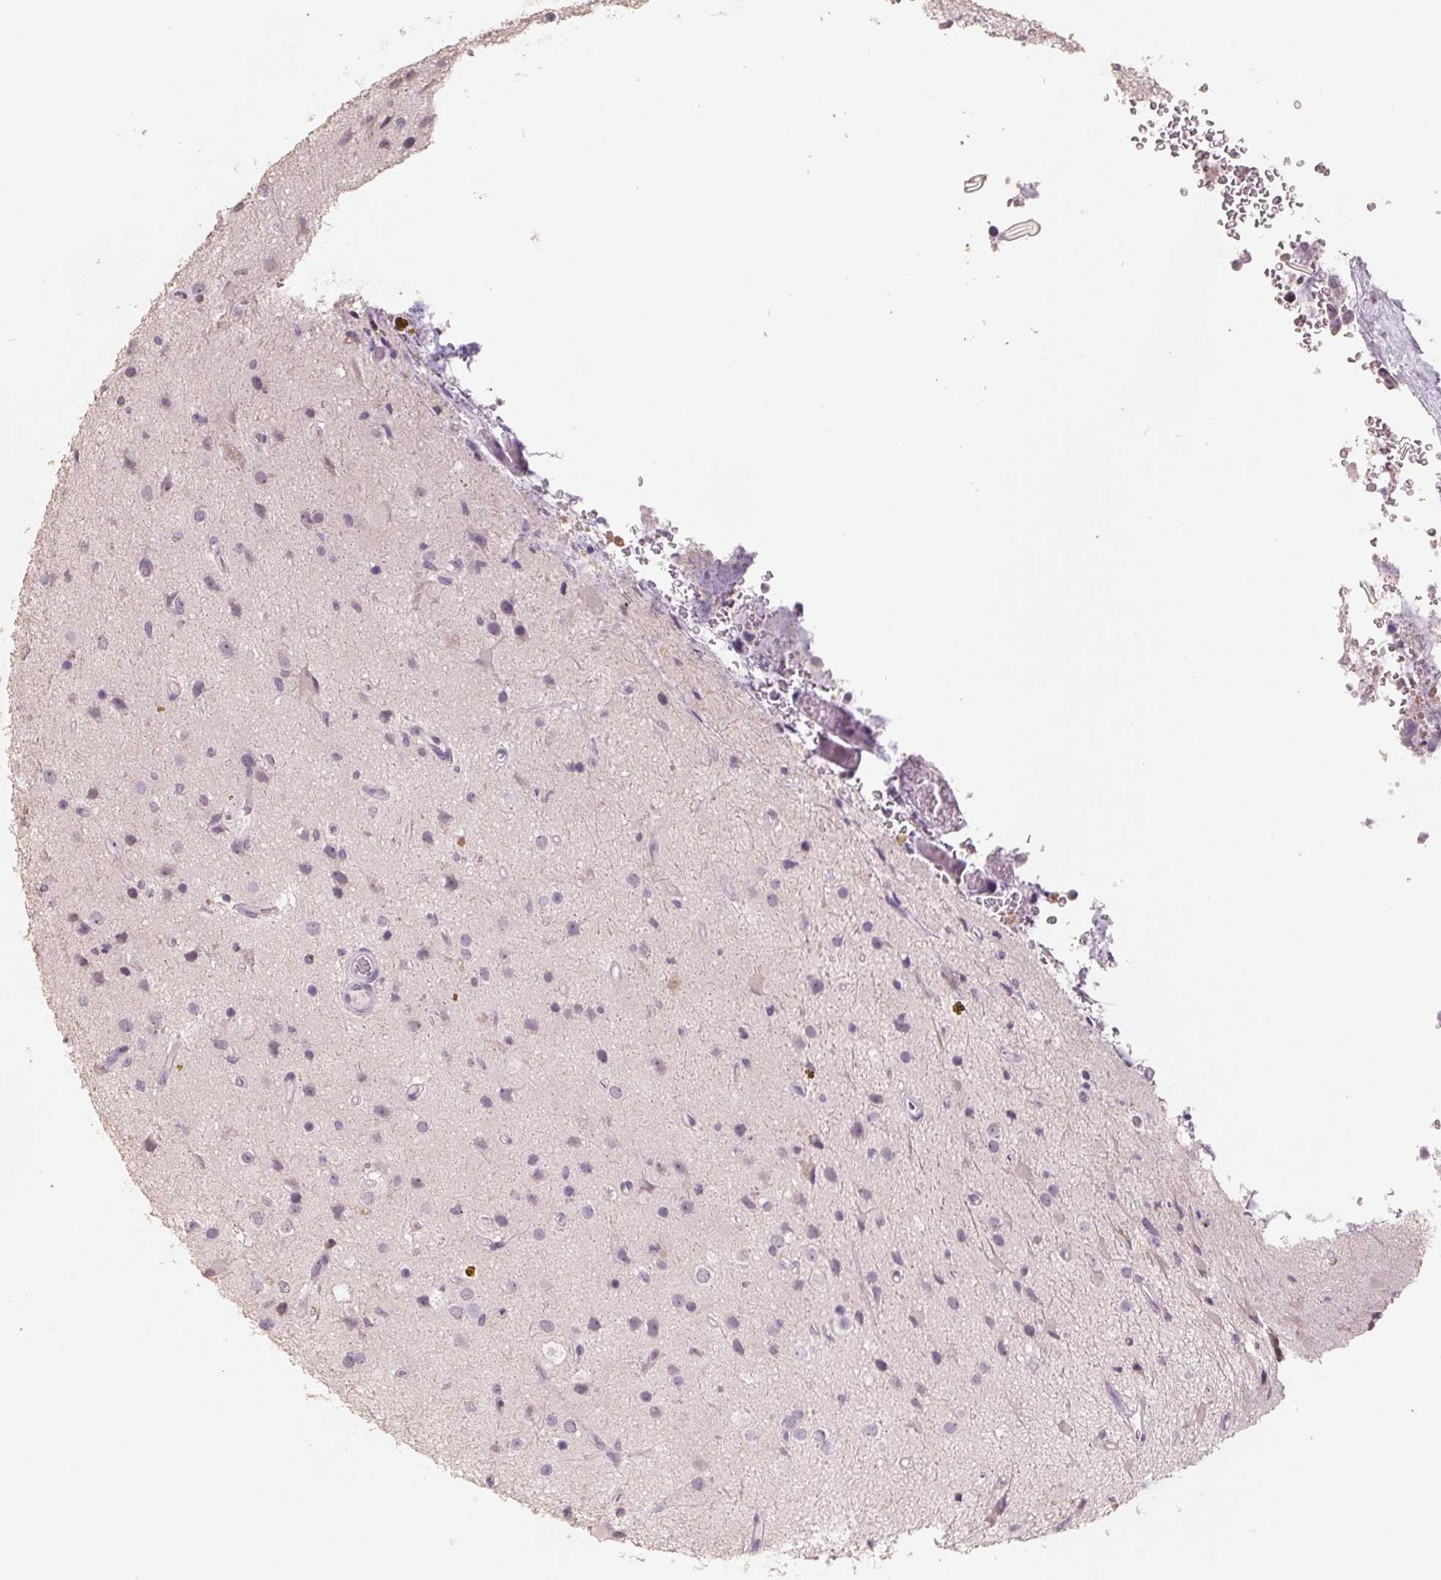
{"staining": {"intensity": "negative", "quantity": "none", "location": "none"}, "tissue": "glioma", "cell_type": "Tumor cells", "image_type": "cancer", "snomed": [{"axis": "morphology", "description": "Glioma, malignant, High grade"}, {"axis": "topography", "description": "Brain"}], "caption": "This is an immunohistochemistry (IHC) photomicrograph of human glioma. There is no expression in tumor cells.", "gene": "FTCD", "patient": {"sex": "male", "age": 39}}